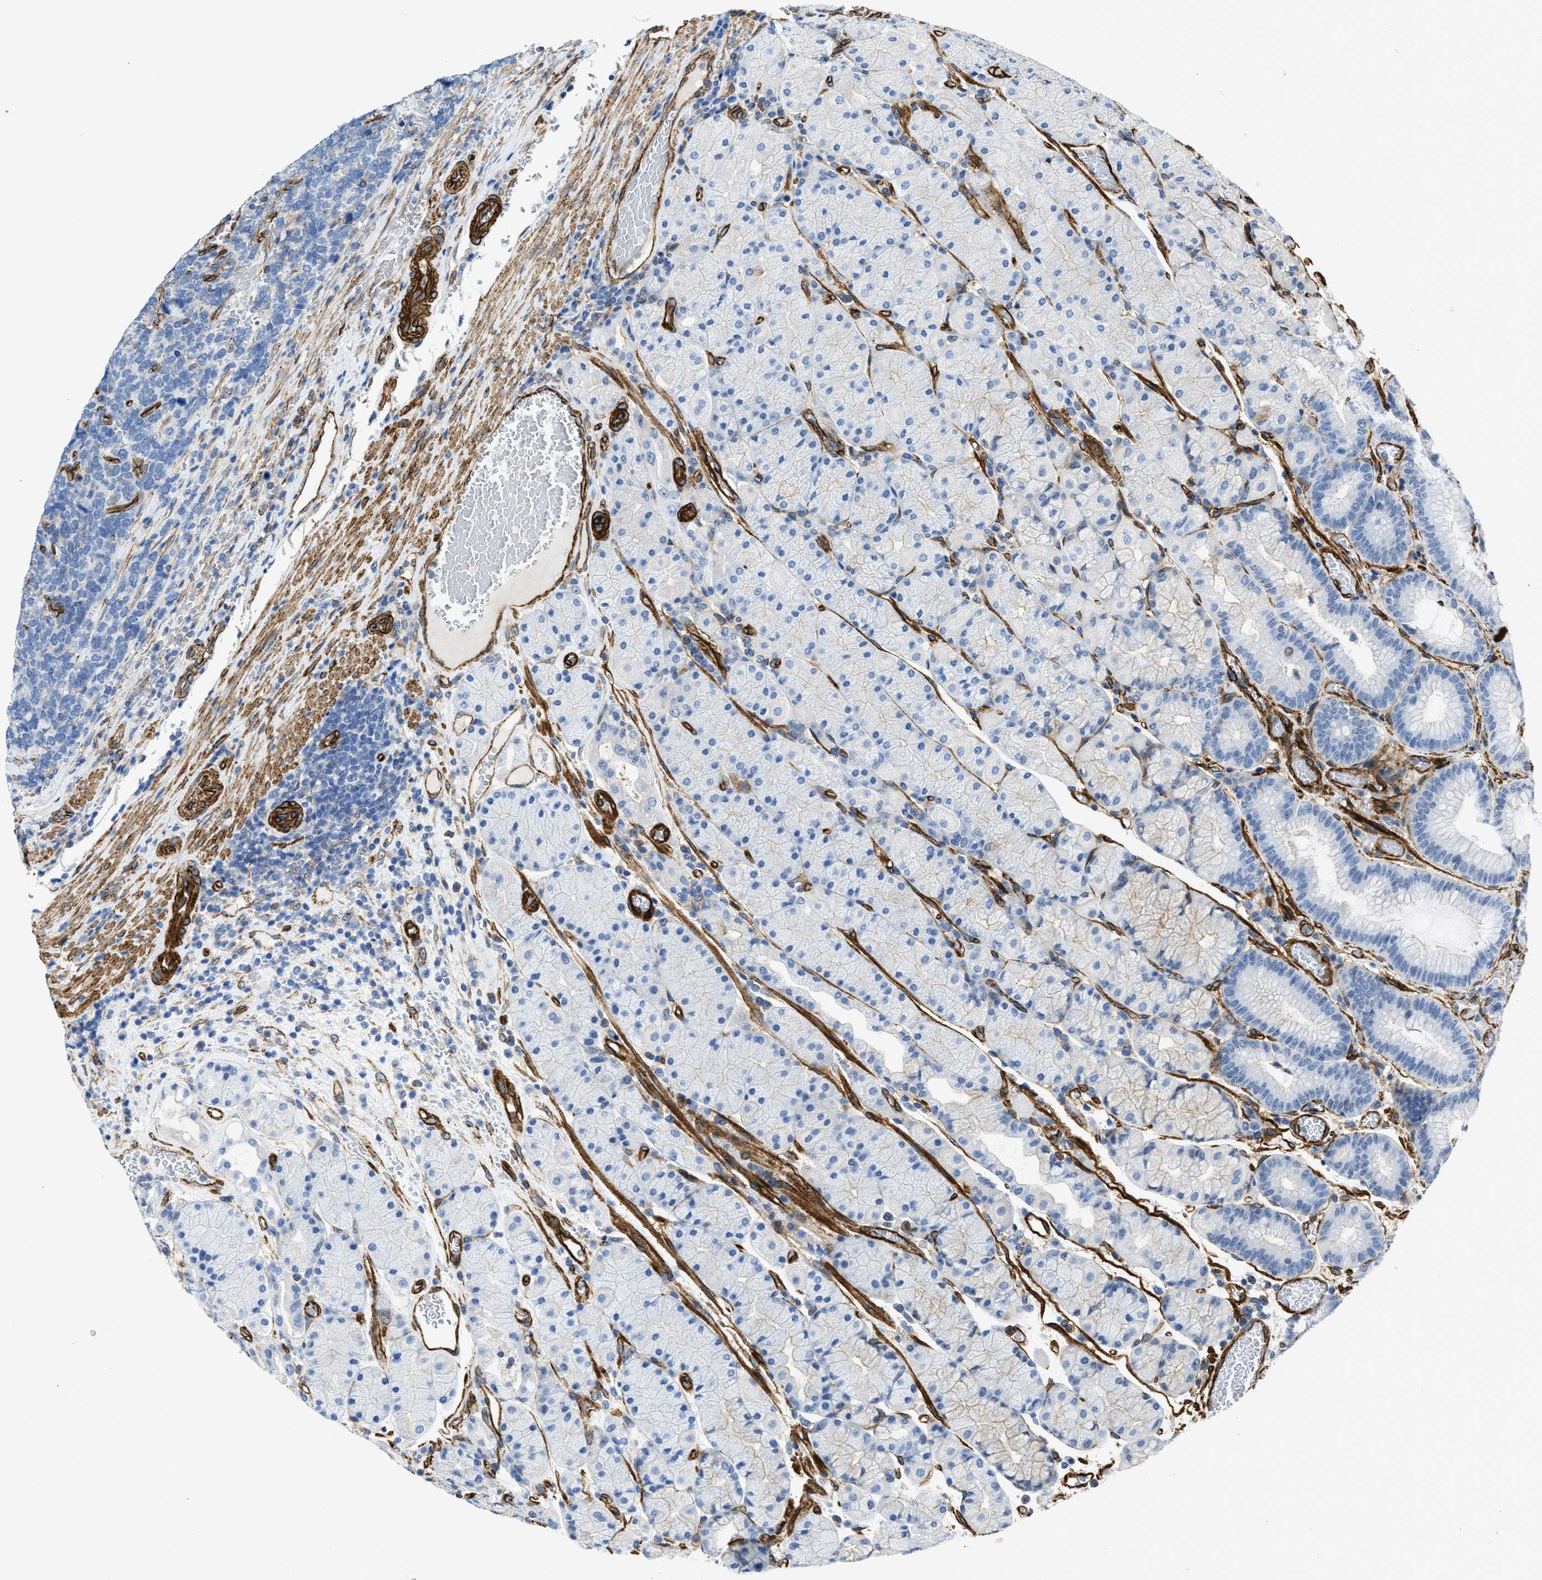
{"staining": {"intensity": "negative", "quantity": "none", "location": "none"}, "tissue": "stomach", "cell_type": "Glandular cells", "image_type": "normal", "snomed": [{"axis": "morphology", "description": "Normal tissue, NOS"}, {"axis": "morphology", "description": "Carcinoid, malignant, NOS"}, {"axis": "topography", "description": "Stomach, upper"}], "caption": "Immunohistochemical staining of unremarkable human stomach displays no significant expression in glandular cells.", "gene": "NAB1", "patient": {"sex": "male", "age": 39}}